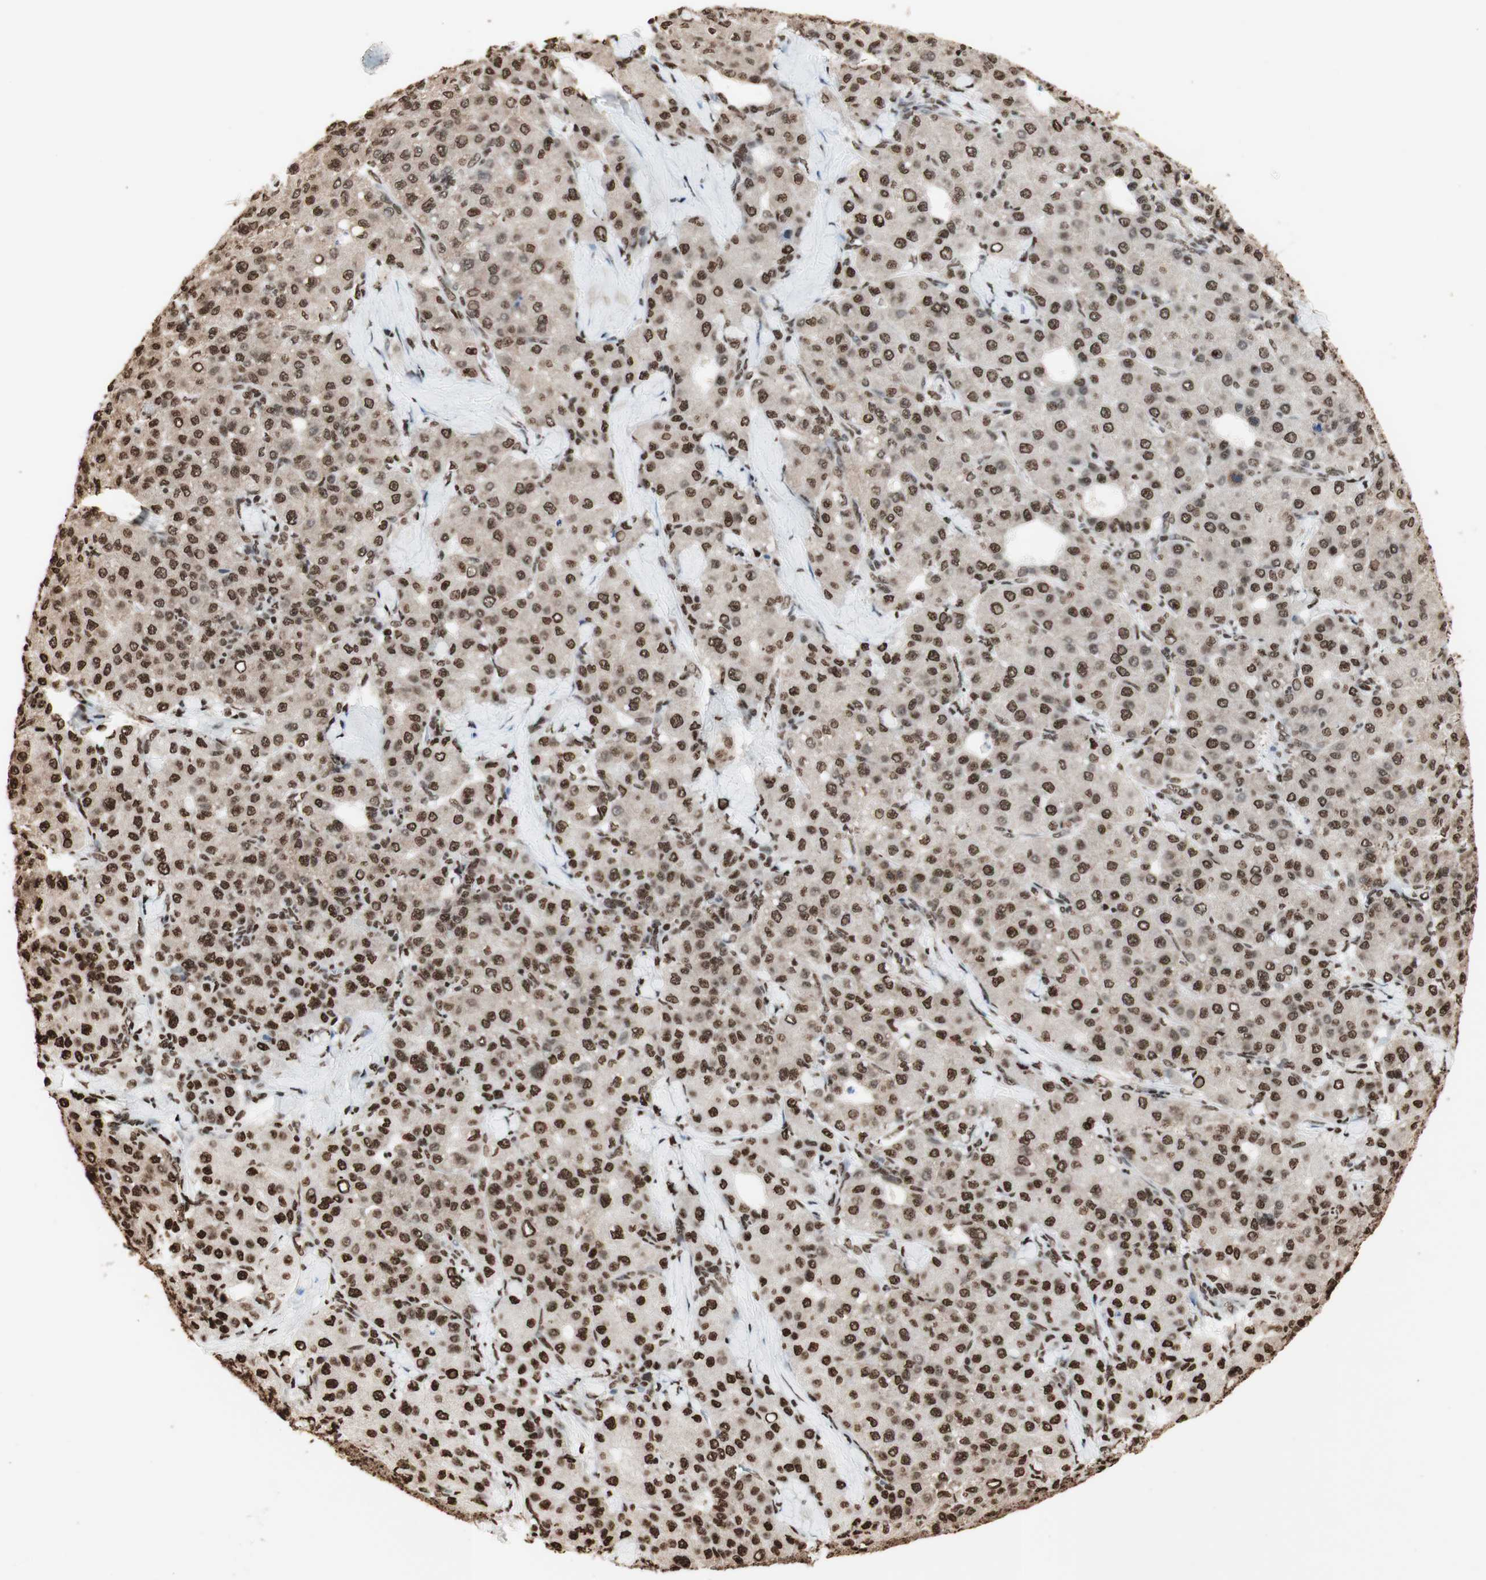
{"staining": {"intensity": "strong", "quantity": ">75%", "location": "nuclear"}, "tissue": "liver cancer", "cell_type": "Tumor cells", "image_type": "cancer", "snomed": [{"axis": "morphology", "description": "Carcinoma, Hepatocellular, NOS"}, {"axis": "topography", "description": "Liver"}], "caption": "This is an image of immunohistochemistry staining of liver hepatocellular carcinoma, which shows strong expression in the nuclear of tumor cells.", "gene": "HNRNPA2B1", "patient": {"sex": "male", "age": 65}}